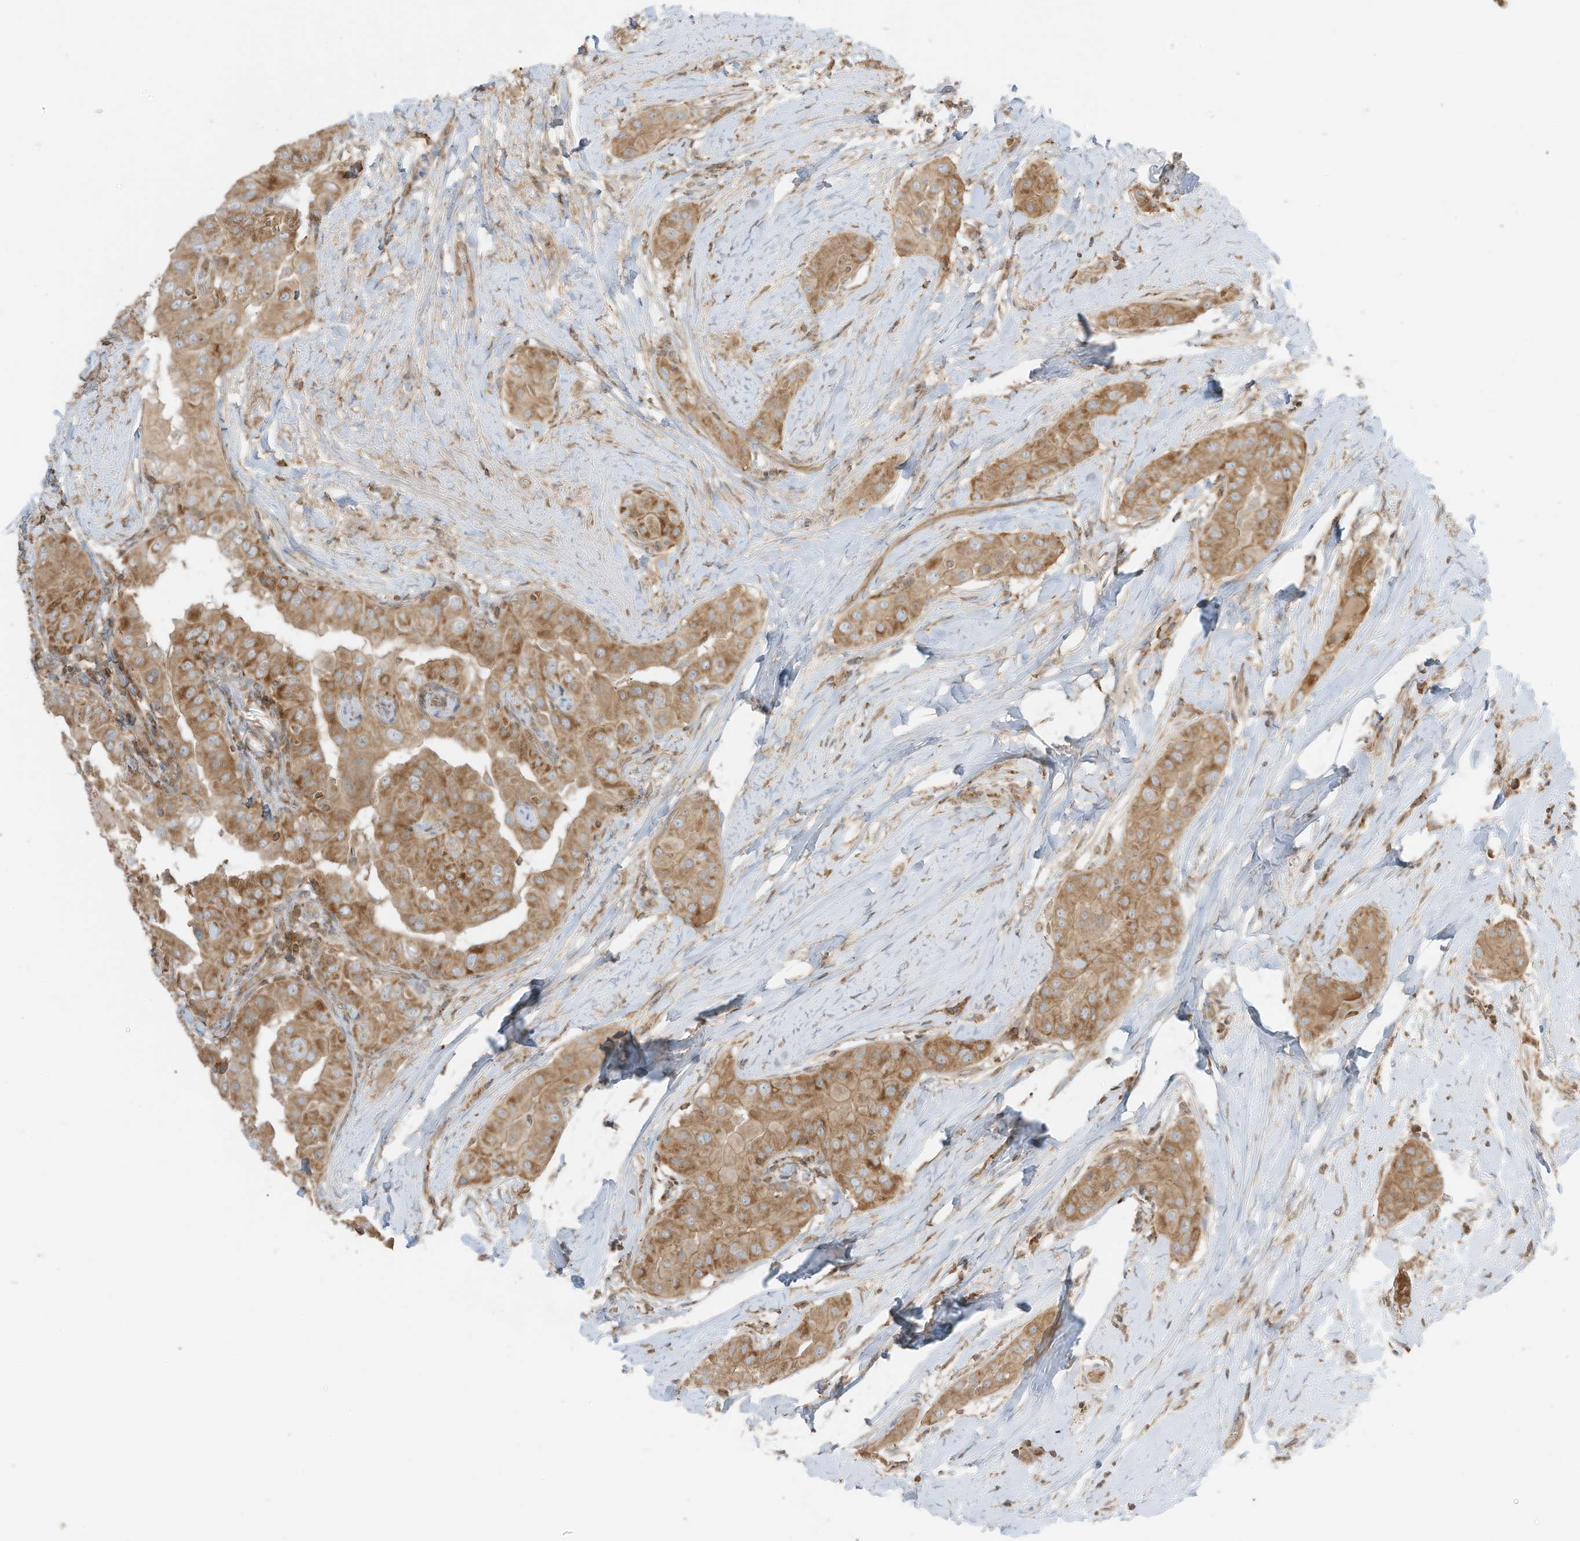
{"staining": {"intensity": "moderate", "quantity": ">75%", "location": "cytoplasmic/membranous"}, "tissue": "thyroid cancer", "cell_type": "Tumor cells", "image_type": "cancer", "snomed": [{"axis": "morphology", "description": "Papillary adenocarcinoma, NOS"}, {"axis": "topography", "description": "Thyroid gland"}], "caption": "Thyroid cancer stained with DAB (3,3'-diaminobenzidine) immunohistochemistry (IHC) displays medium levels of moderate cytoplasmic/membranous positivity in approximately >75% of tumor cells. The protein of interest is stained brown, and the nuclei are stained in blue (DAB (3,3'-diaminobenzidine) IHC with brightfield microscopy, high magnification).", "gene": "SLC25A12", "patient": {"sex": "male", "age": 33}}